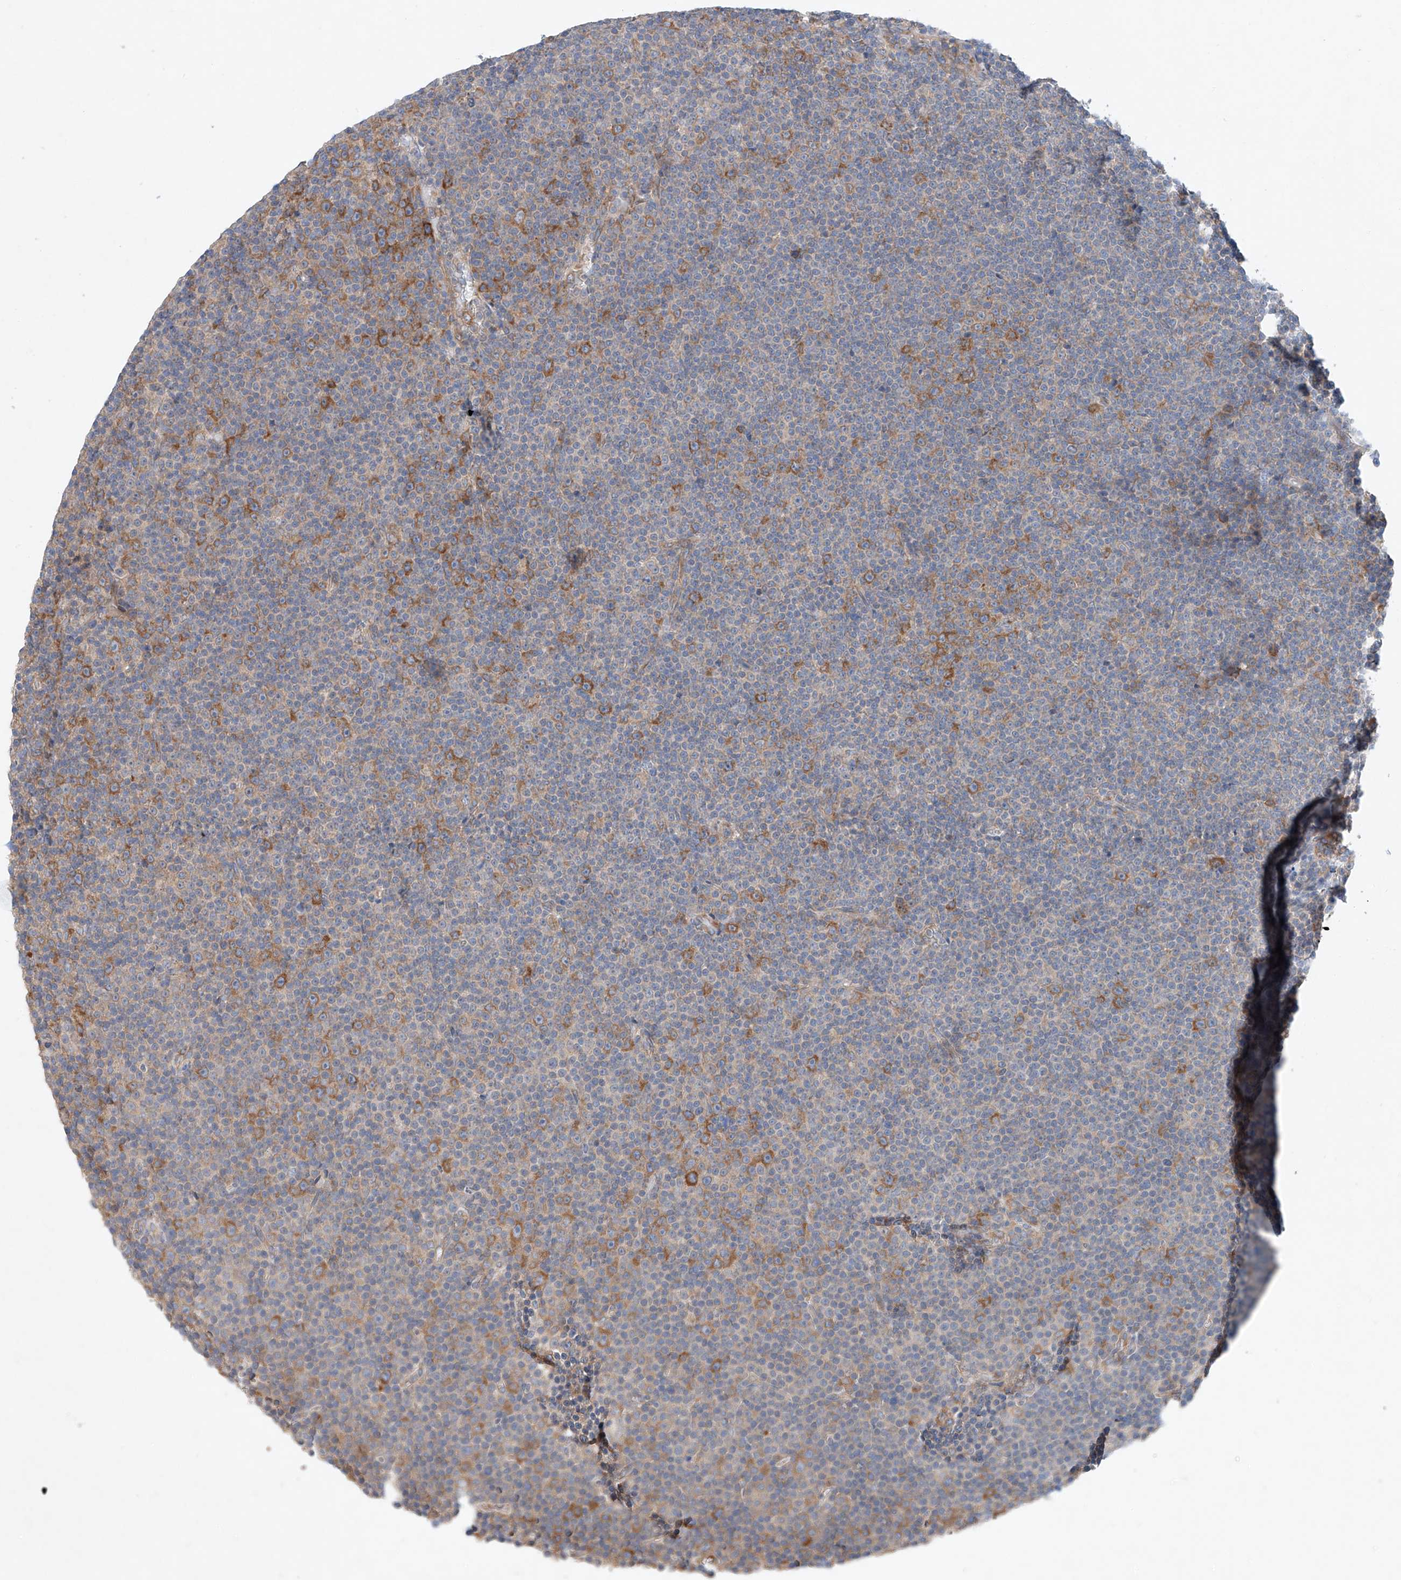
{"staining": {"intensity": "moderate", "quantity": "<25%", "location": "cytoplasmic/membranous"}, "tissue": "lymphoma", "cell_type": "Tumor cells", "image_type": "cancer", "snomed": [{"axis": "morphology", "description": "Malignant lymphoma, non-Hodgkin's type, Low grade"}, {"axis": "topography", "description": "Lymph node"}], "caption": "There is low levels of moderate cytoplasmic/membranous staining in tumor cells of low-grade malignant lymphoma, non-Hodgkin's type, as demonstrated by immunohistochemical staining (brown color).", "gene": "FASTK", "patient": {"sex": "female", "age": 67}}